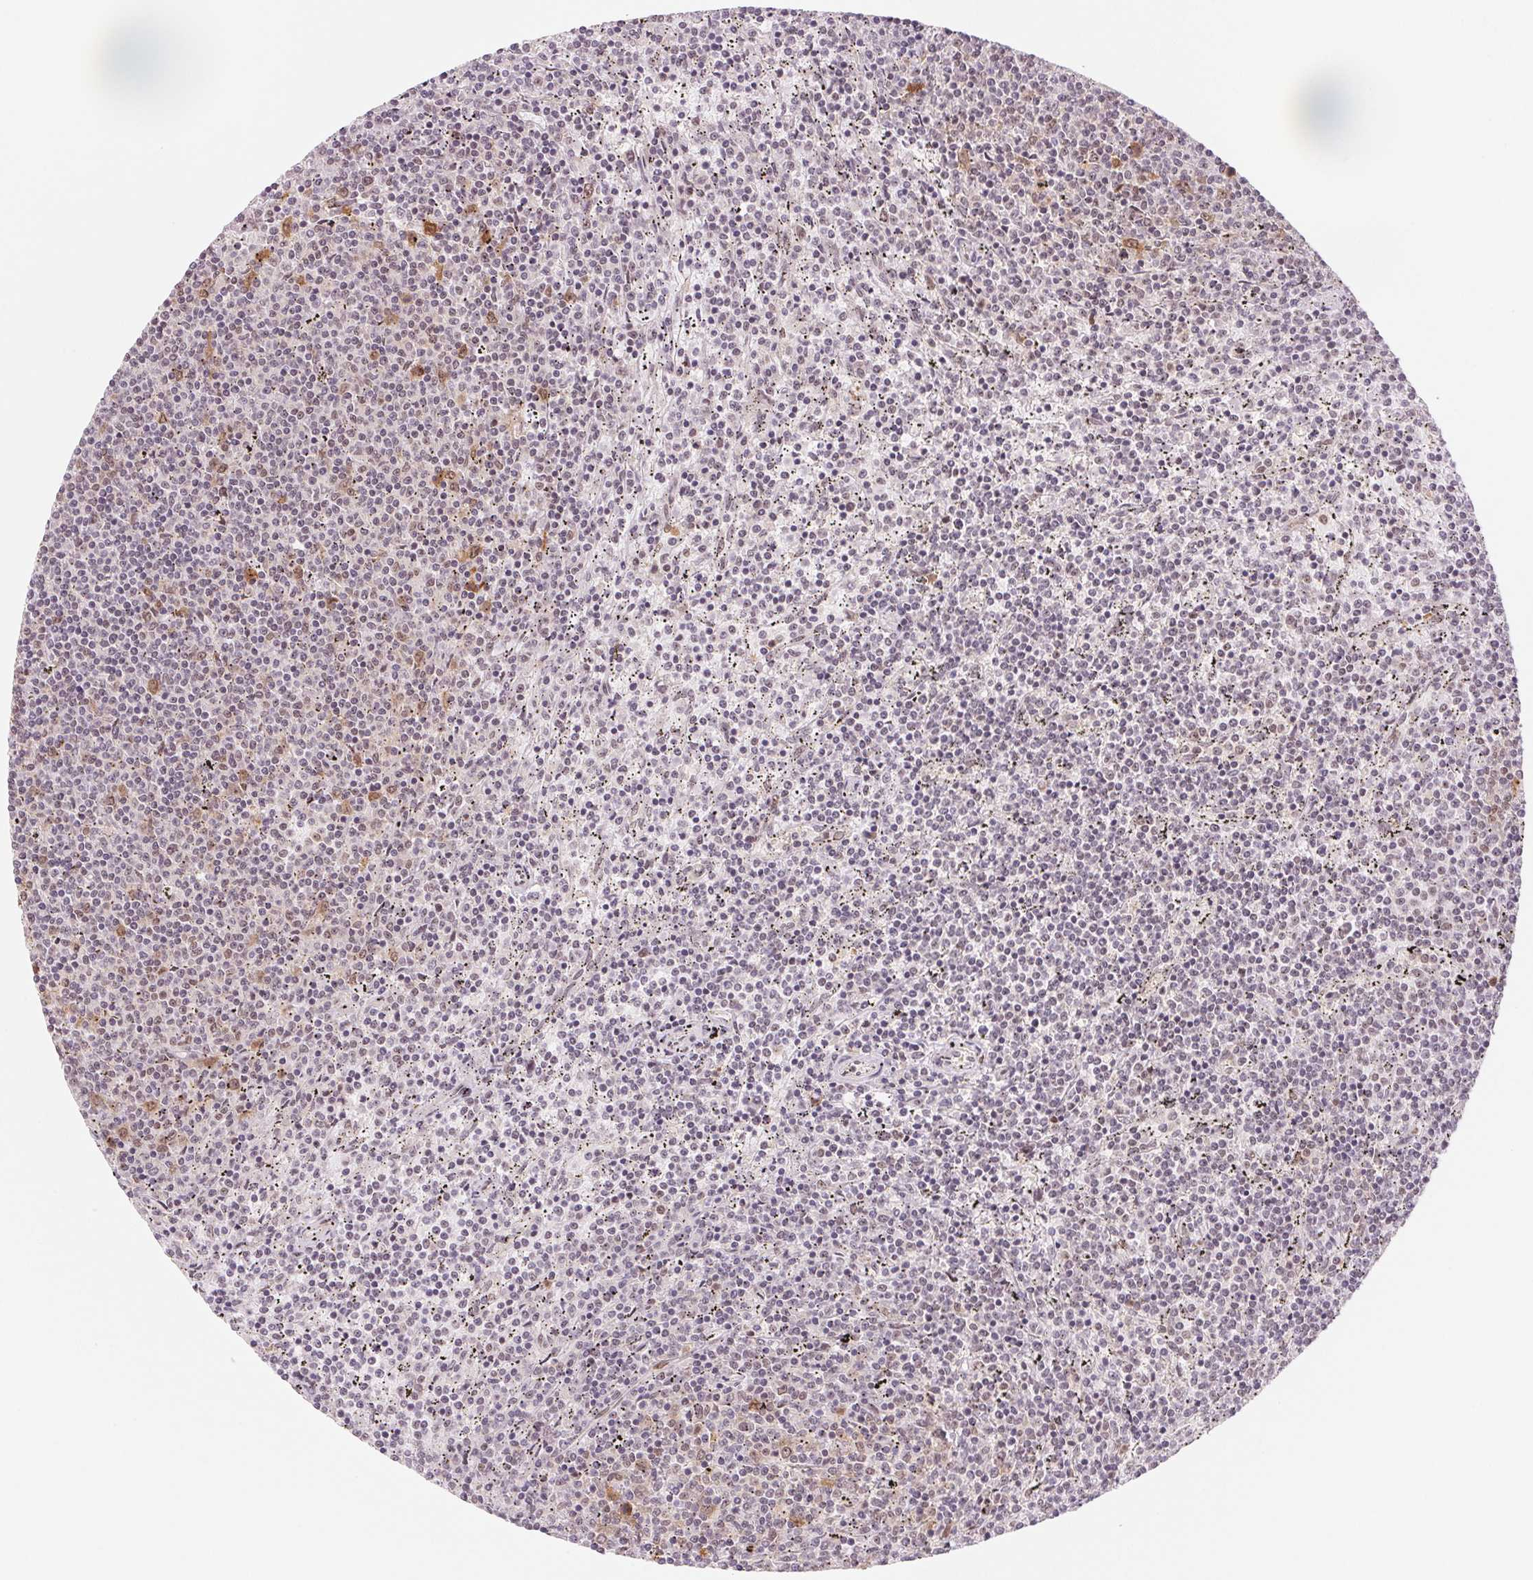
{"staining": {"intensity": "negative", "quantity": "none", "location": "none"}, "tissue": "lymphoma", "cell_type": "Tumor cells", "image_type": "cancer", "snomed": [{"axis": "morphology", "description": "Malignant lymphoma, non-Hodgkin's type, Low grade"}, {"axis": "topography", "description": "Spleen"}], "caption": "A high-resolution histopathology image shows IHC staining of lymphoma, which exhibits no significant staining in tumor cells. (DAB IHC visualized using brightfield microscopy, high magnification).", "gene": "DNAJB6", "patient": {"sex": "female", "age": 50}}